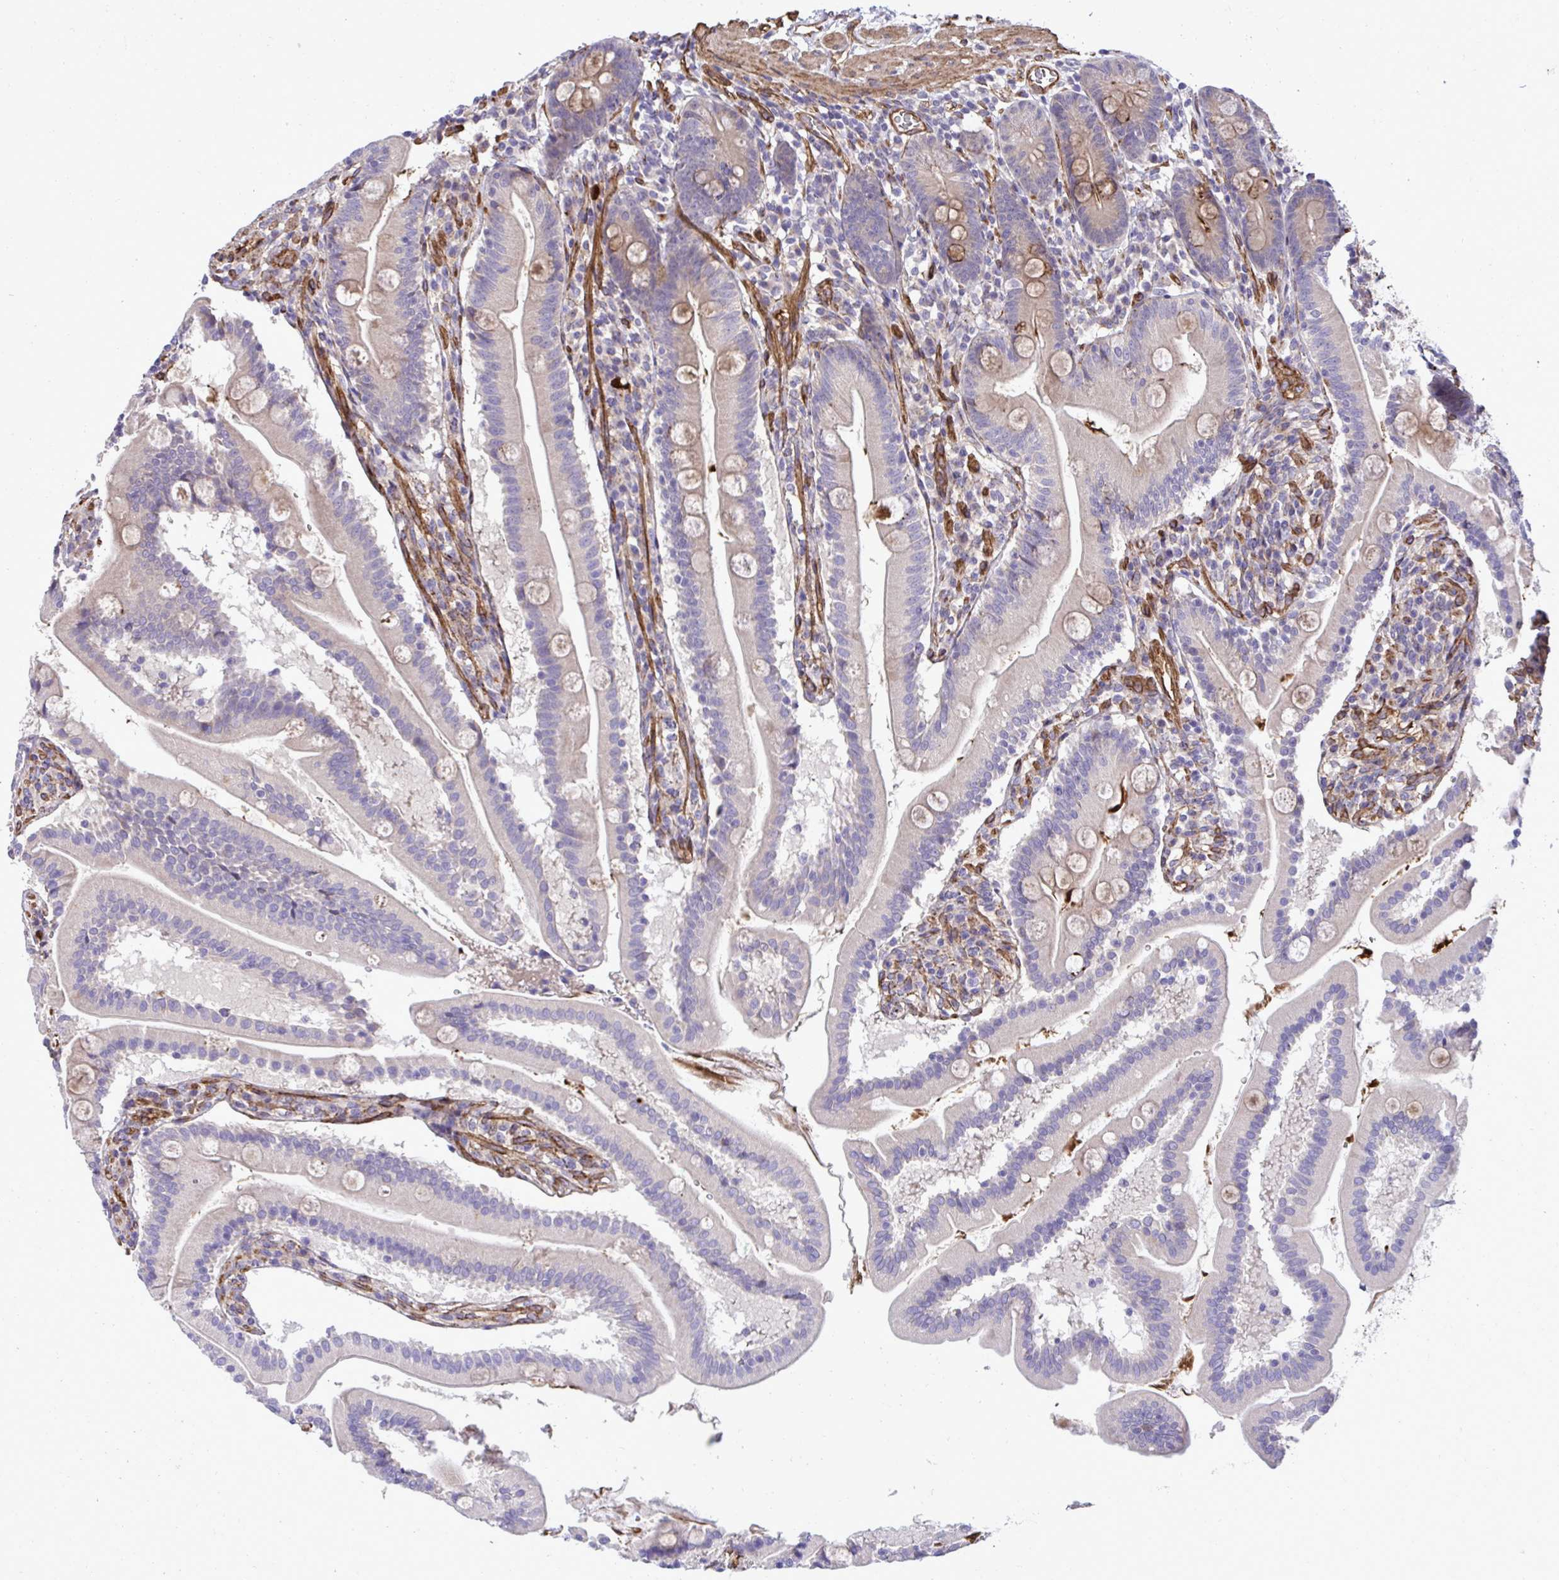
{"staining": {"intensity": "moderate", "quantity": "25%-75%", "location": "cytoplasmic/membranous"}, "tissue": "duodenum", "cell_type": "Glandular cells", "image_type": "normal", "snomed": [{"axis": "morphology", "description": "Normal tissue, NOS"}, {"axis": "topography", "description": "Duodenum"}], "caption": "A brown stain labels moderate cytoplasmic/membranous expression of a protein in glandular cells of normal duodenum. (brown staining indicates protein expression, while blue staining denotes nuclei).", "gene": "TRIM52", "patient": {"sex": "female", "age": 67}}